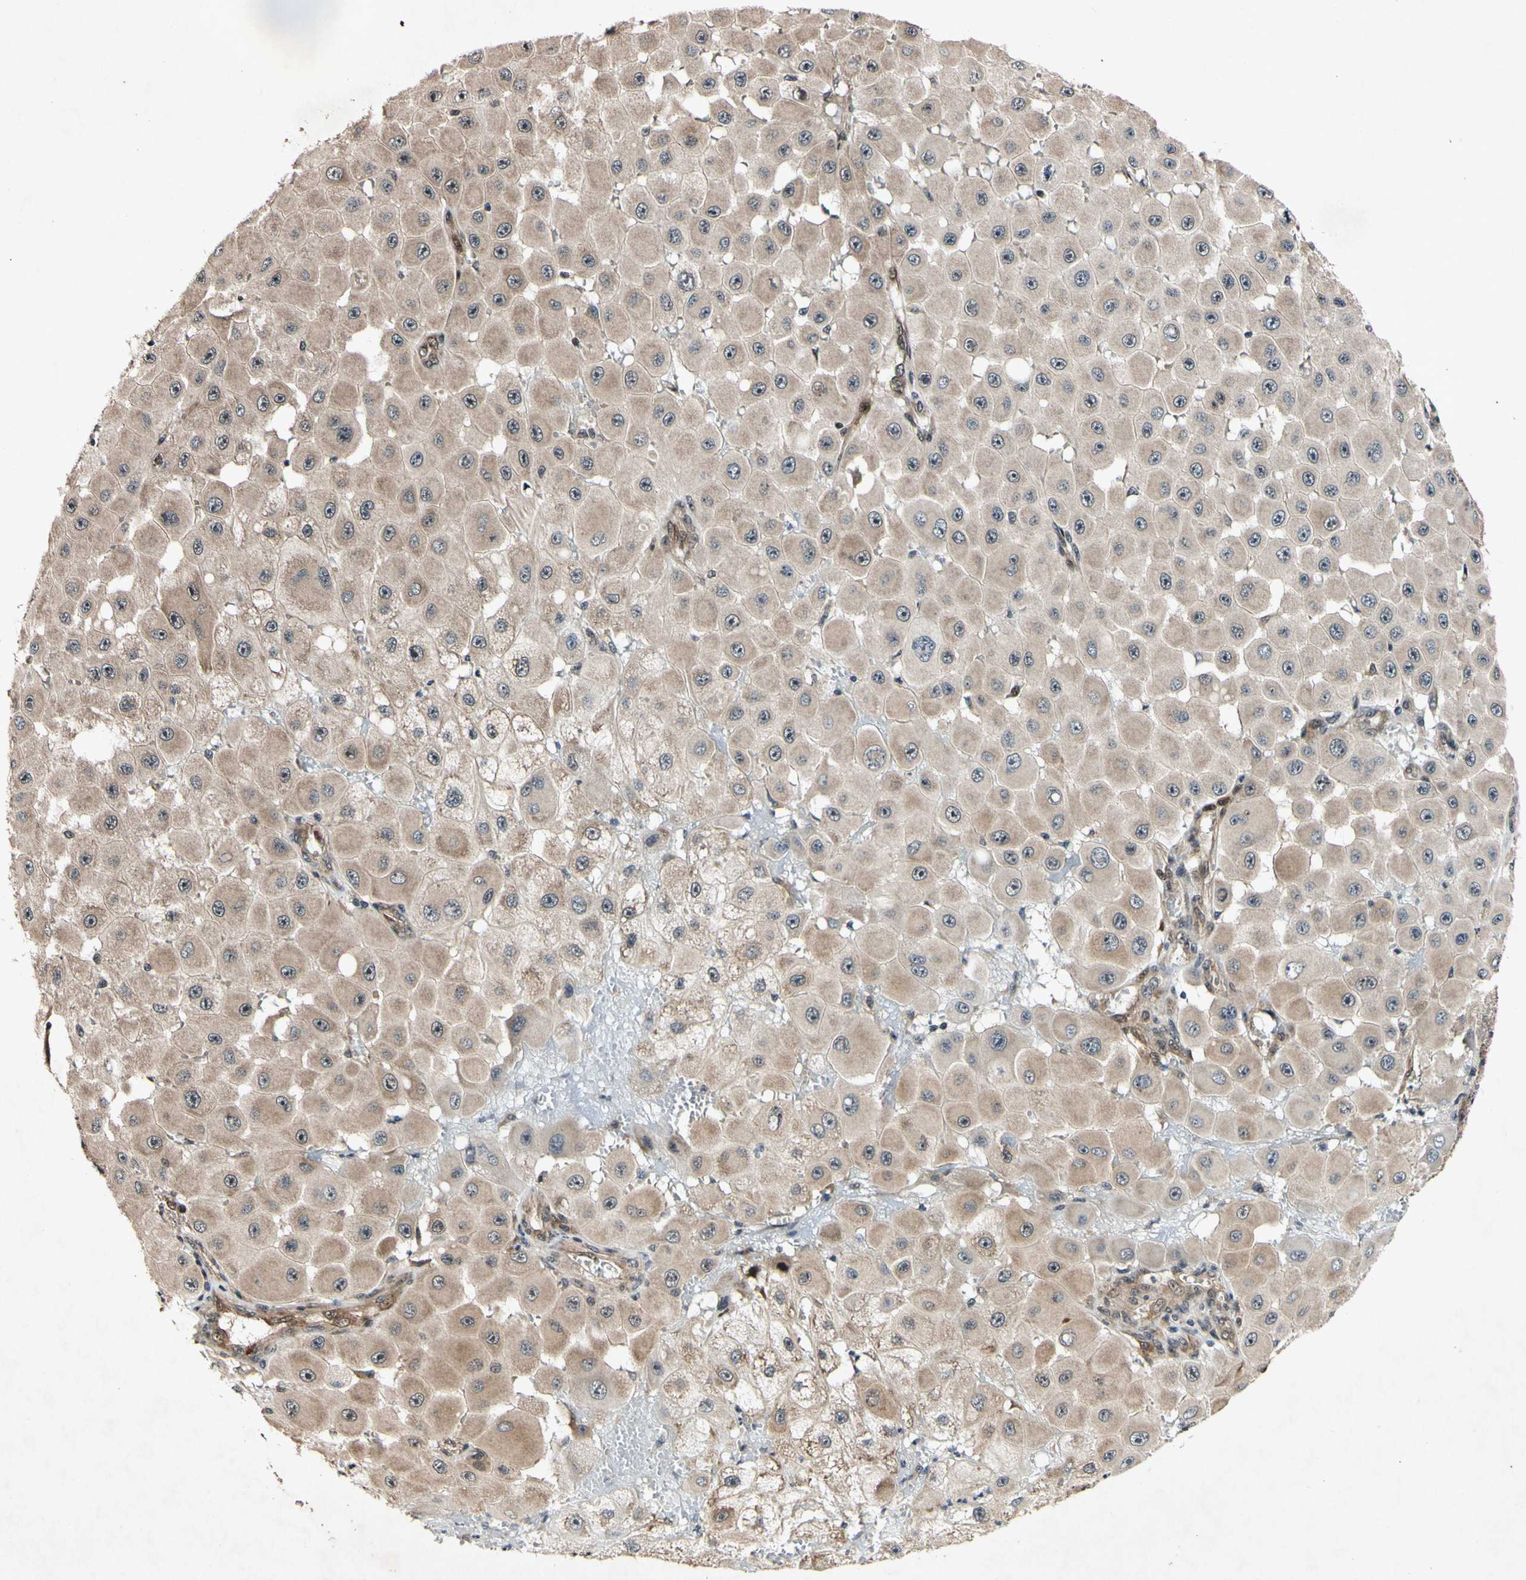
{"staining": {"intensity": "moderate", "quantity": ">75%", "location": "cytoplasmic/membranous"}, "tissue": "melanoma", "cell_type": "Tumor cells", "image_type": "cancer", "snomed": [{"axis": "morphology", "description": "Malignant melanoma, NOS"}, {"axis": "topography", "description": "Skin"}], "caption": "Immunohistochemical staining of melanoma demonstrates medium levels of moderate cytoplasmic/membranous protein expression in about >75% of tumor cells.", "gene": "CSNK1E", "patient": {"sex": "female", "age": 81}}